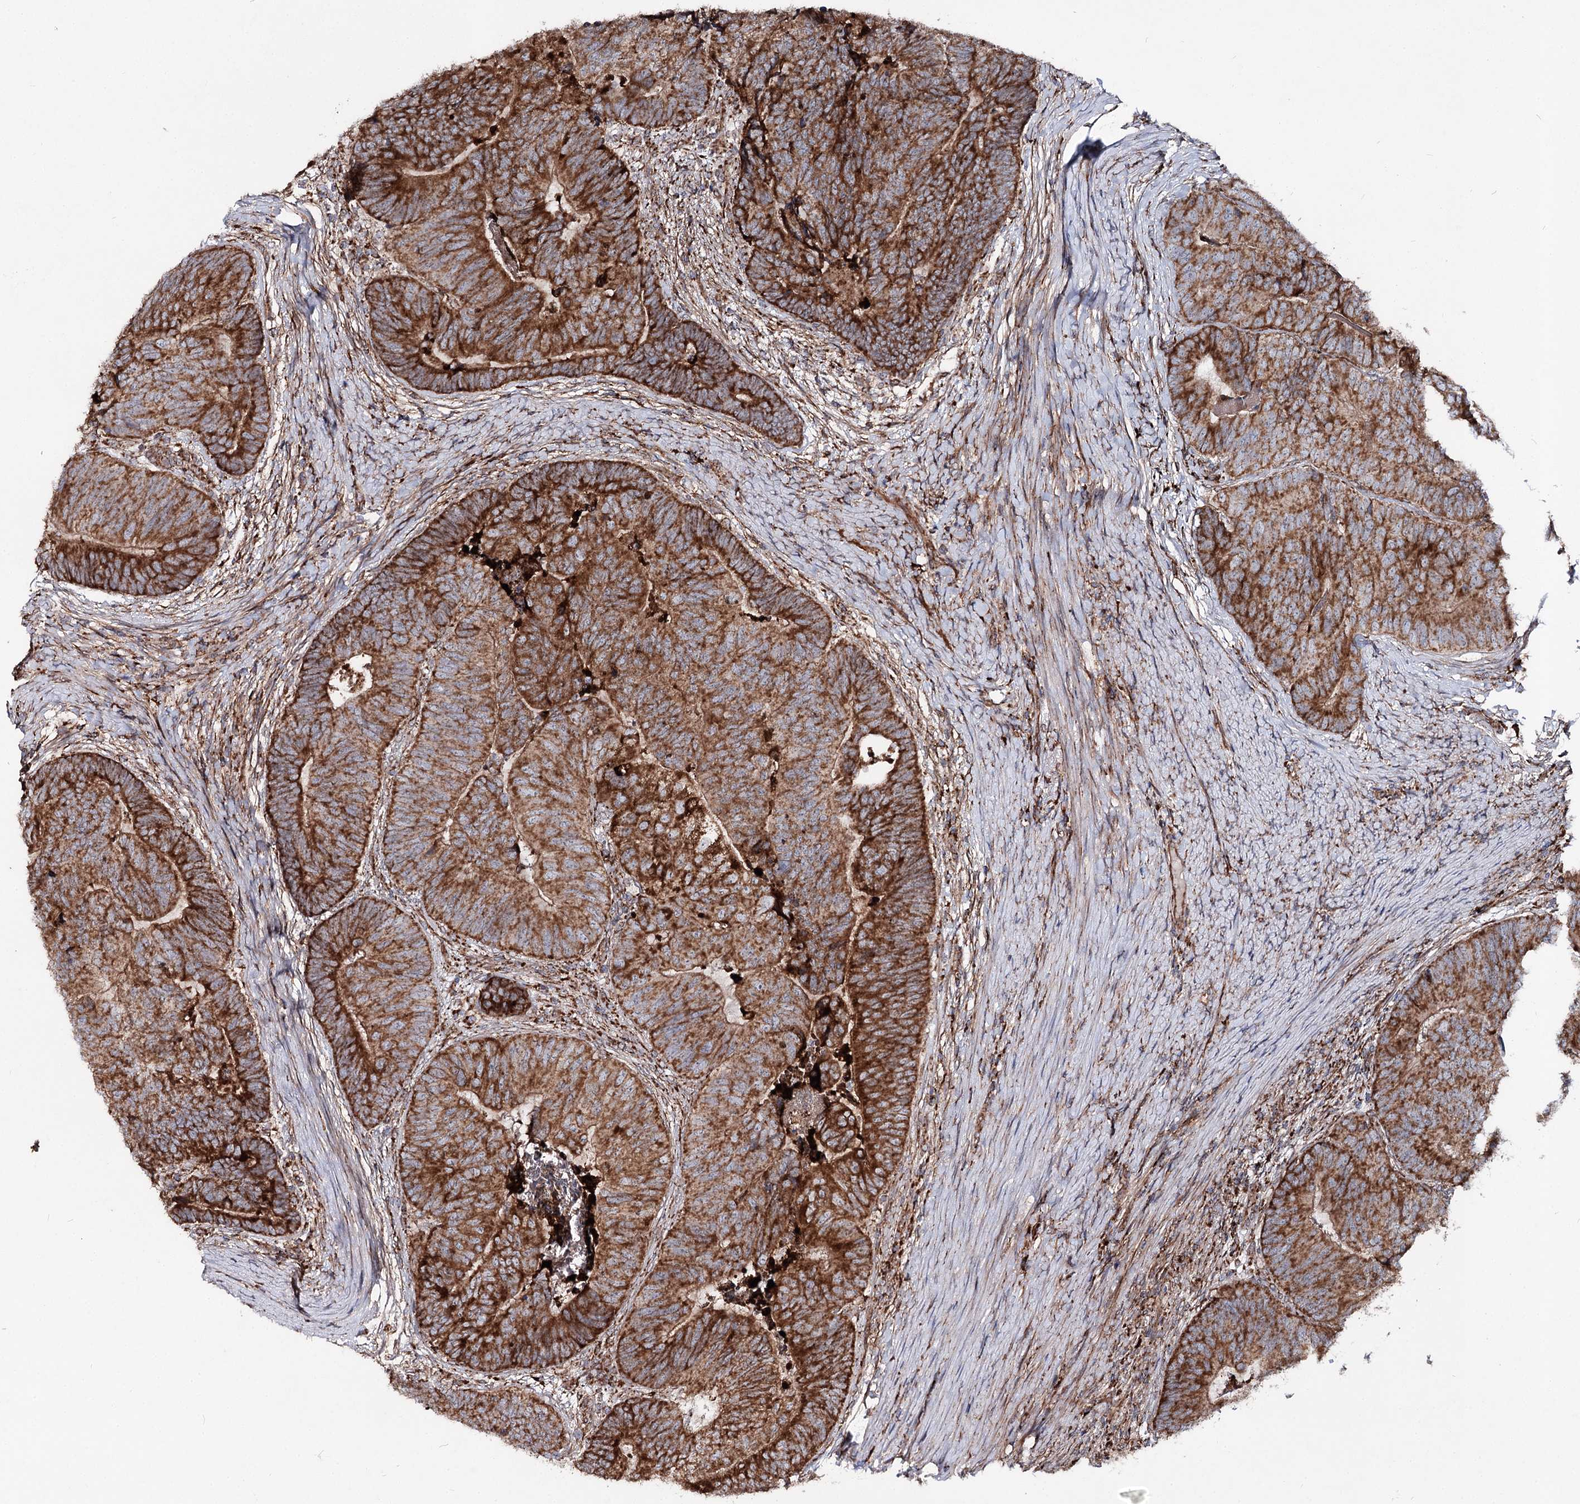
{"staining": {"intensity": "moderate", "quantity": ">75%", "location": "cytoplasmic/membranous"}, "tissue": "colorectal cancer", "cell_type": "Tumor cells", "image_type": "cancer", "snomed": [{"axis": "morphology", "description": "Adenocarcinoma, NOS"}, {"axis": "topography", "description": "Colon"}], "caption": "Protein expression by immunohistochemistry shows moderate cytoplasmic/membranous staining in about >75% of tumor cells in adenocarcinoma (colorectal). Using DAB (brown) and hematoxylin (blue) stains, captured at high magnification using brightfield microscopy.", "gene": "MSANTD2", "patient": {"sex": "female", "age": 67}}